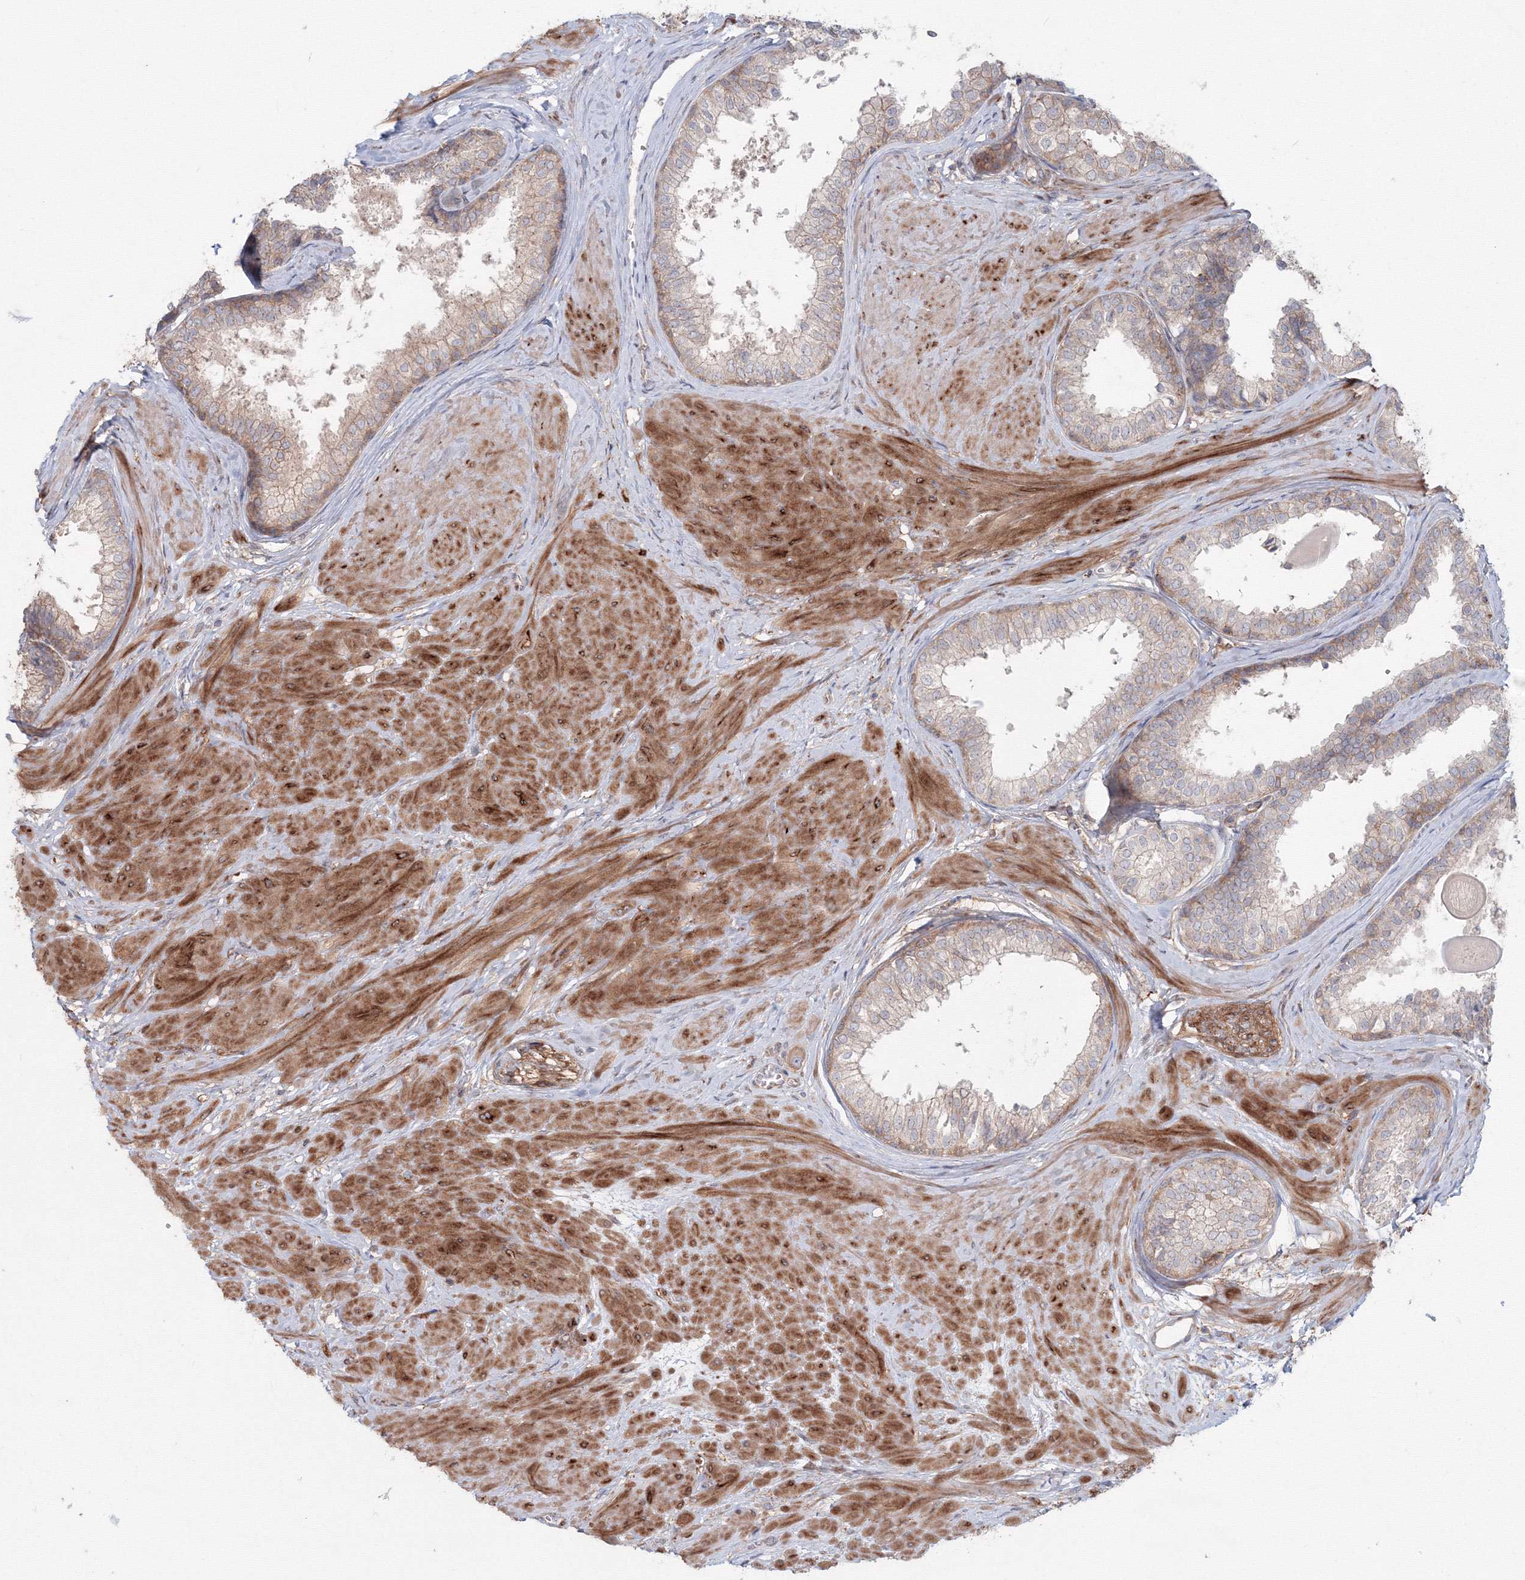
{"staining": {"intensity": "moderate", "quantity": "<25%", "location": "cytoplasmic/membranous"}, "tissue": "prostate", "cell_type": "Glandular cells", "image_type": "normal", "snomed": [{"axis": "morphology", "description": "Normal tissue, NOS"}, {"axis": "topography", "description": "Prostate"}], "caption": "Benign prostate was stained to show a protein in brown. There is low levels of moderate cytoplasmic/membranous expression in about <25% of glandular cells. The protein is shown in brown color, while the nuclei are stained blue.", "gene": "SH3PXD2A", "patient": {"sex": "male", "age": 48}}